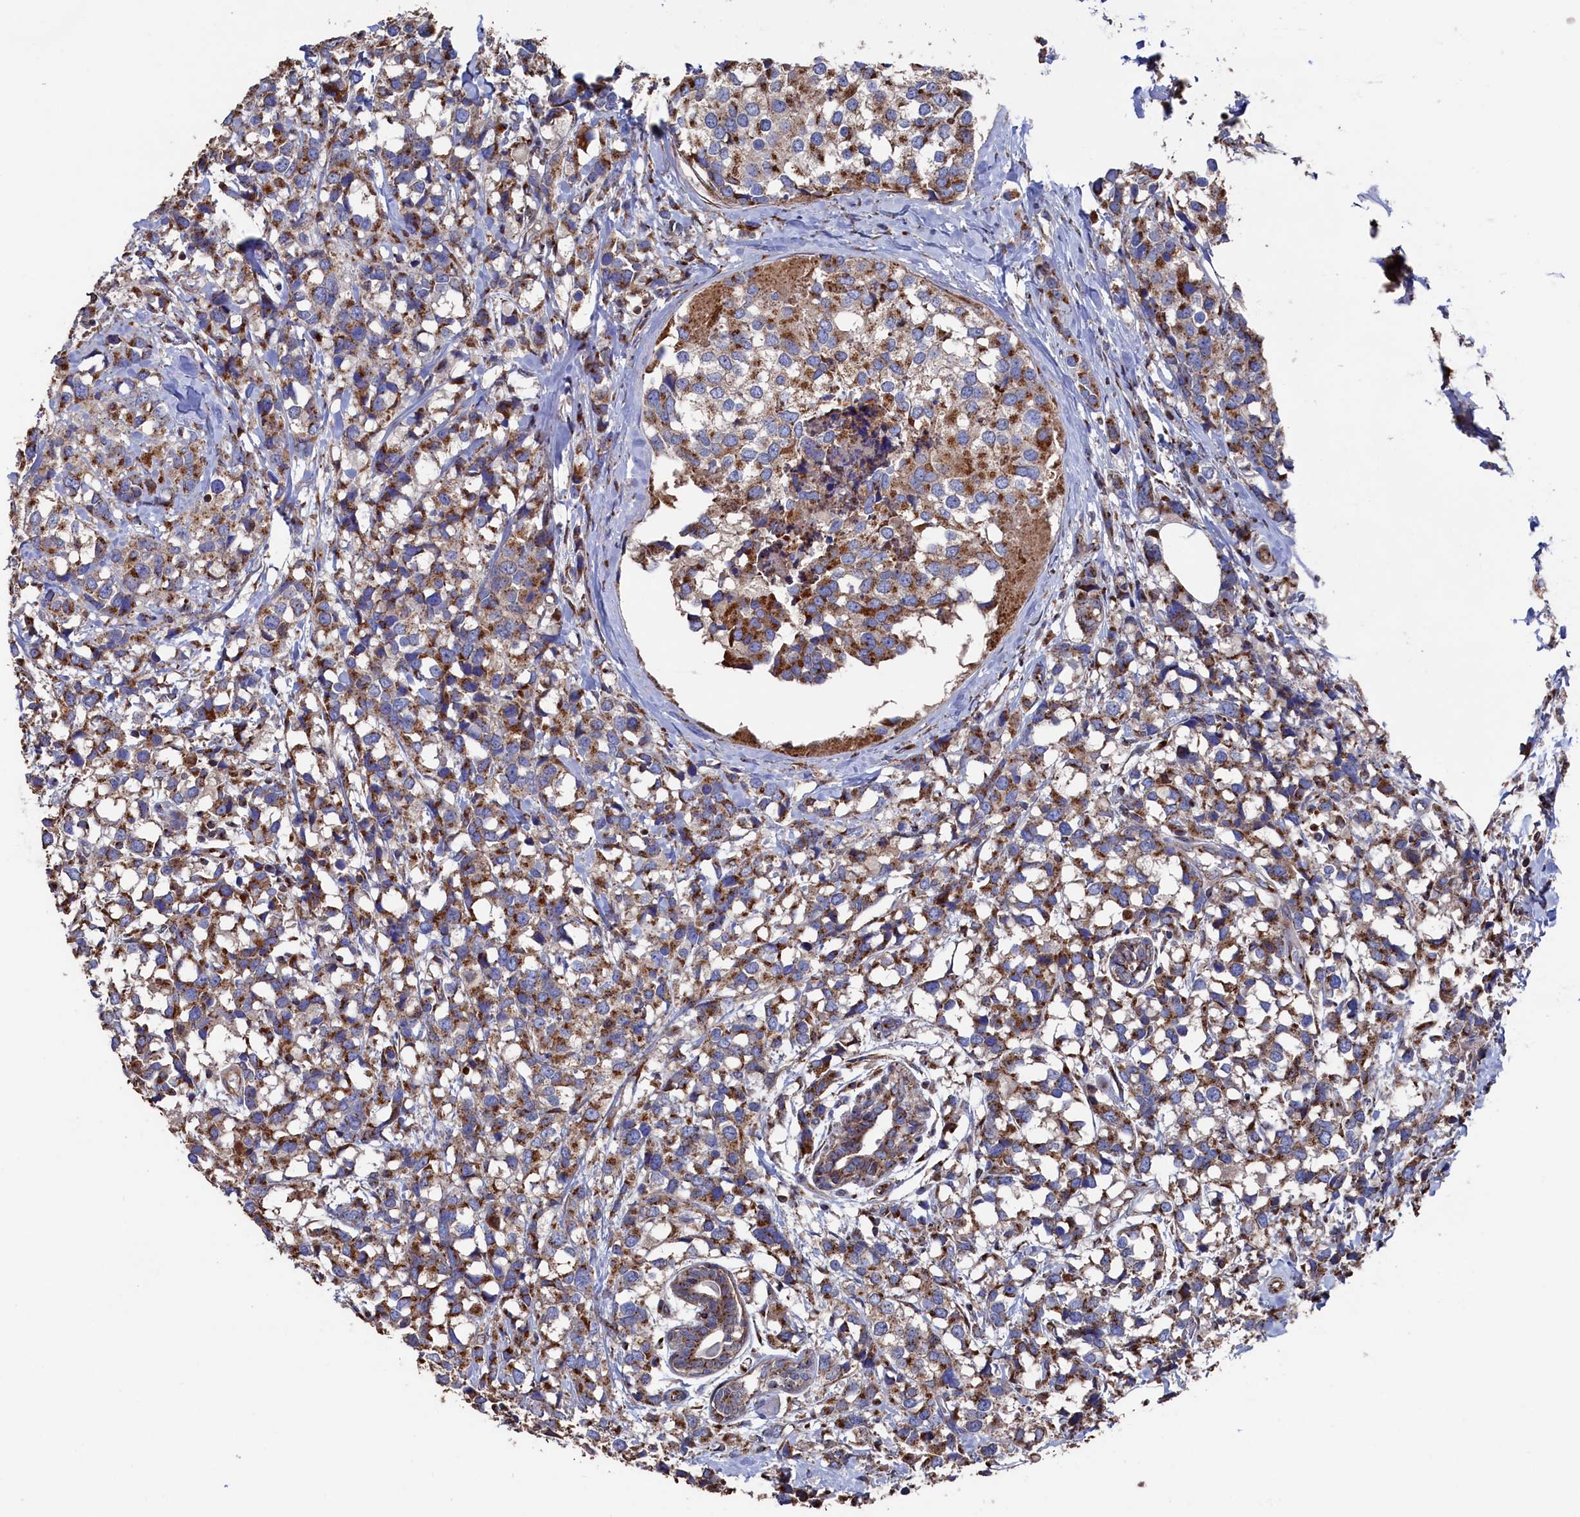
{"staining": {"intensity": "moderate", "quantity": ">75%", "location": "cytoplasmic/membranous"}, "tissue": "breast cancer", "cell_type": "Tumor cells", "image_type": "cancer", "snomed": [{"axis": "morphology", "description": "Lobular carcinoma"}, {"axis": "topography", "description": "Breast"}], "caption": "A brown stain shows moderate cytoplasmic/membranous expression of a protein in breast lobular carcinoma tumor cells.", "gene": "PRRC1", "patient": {"sex": "female", "age": 59}}